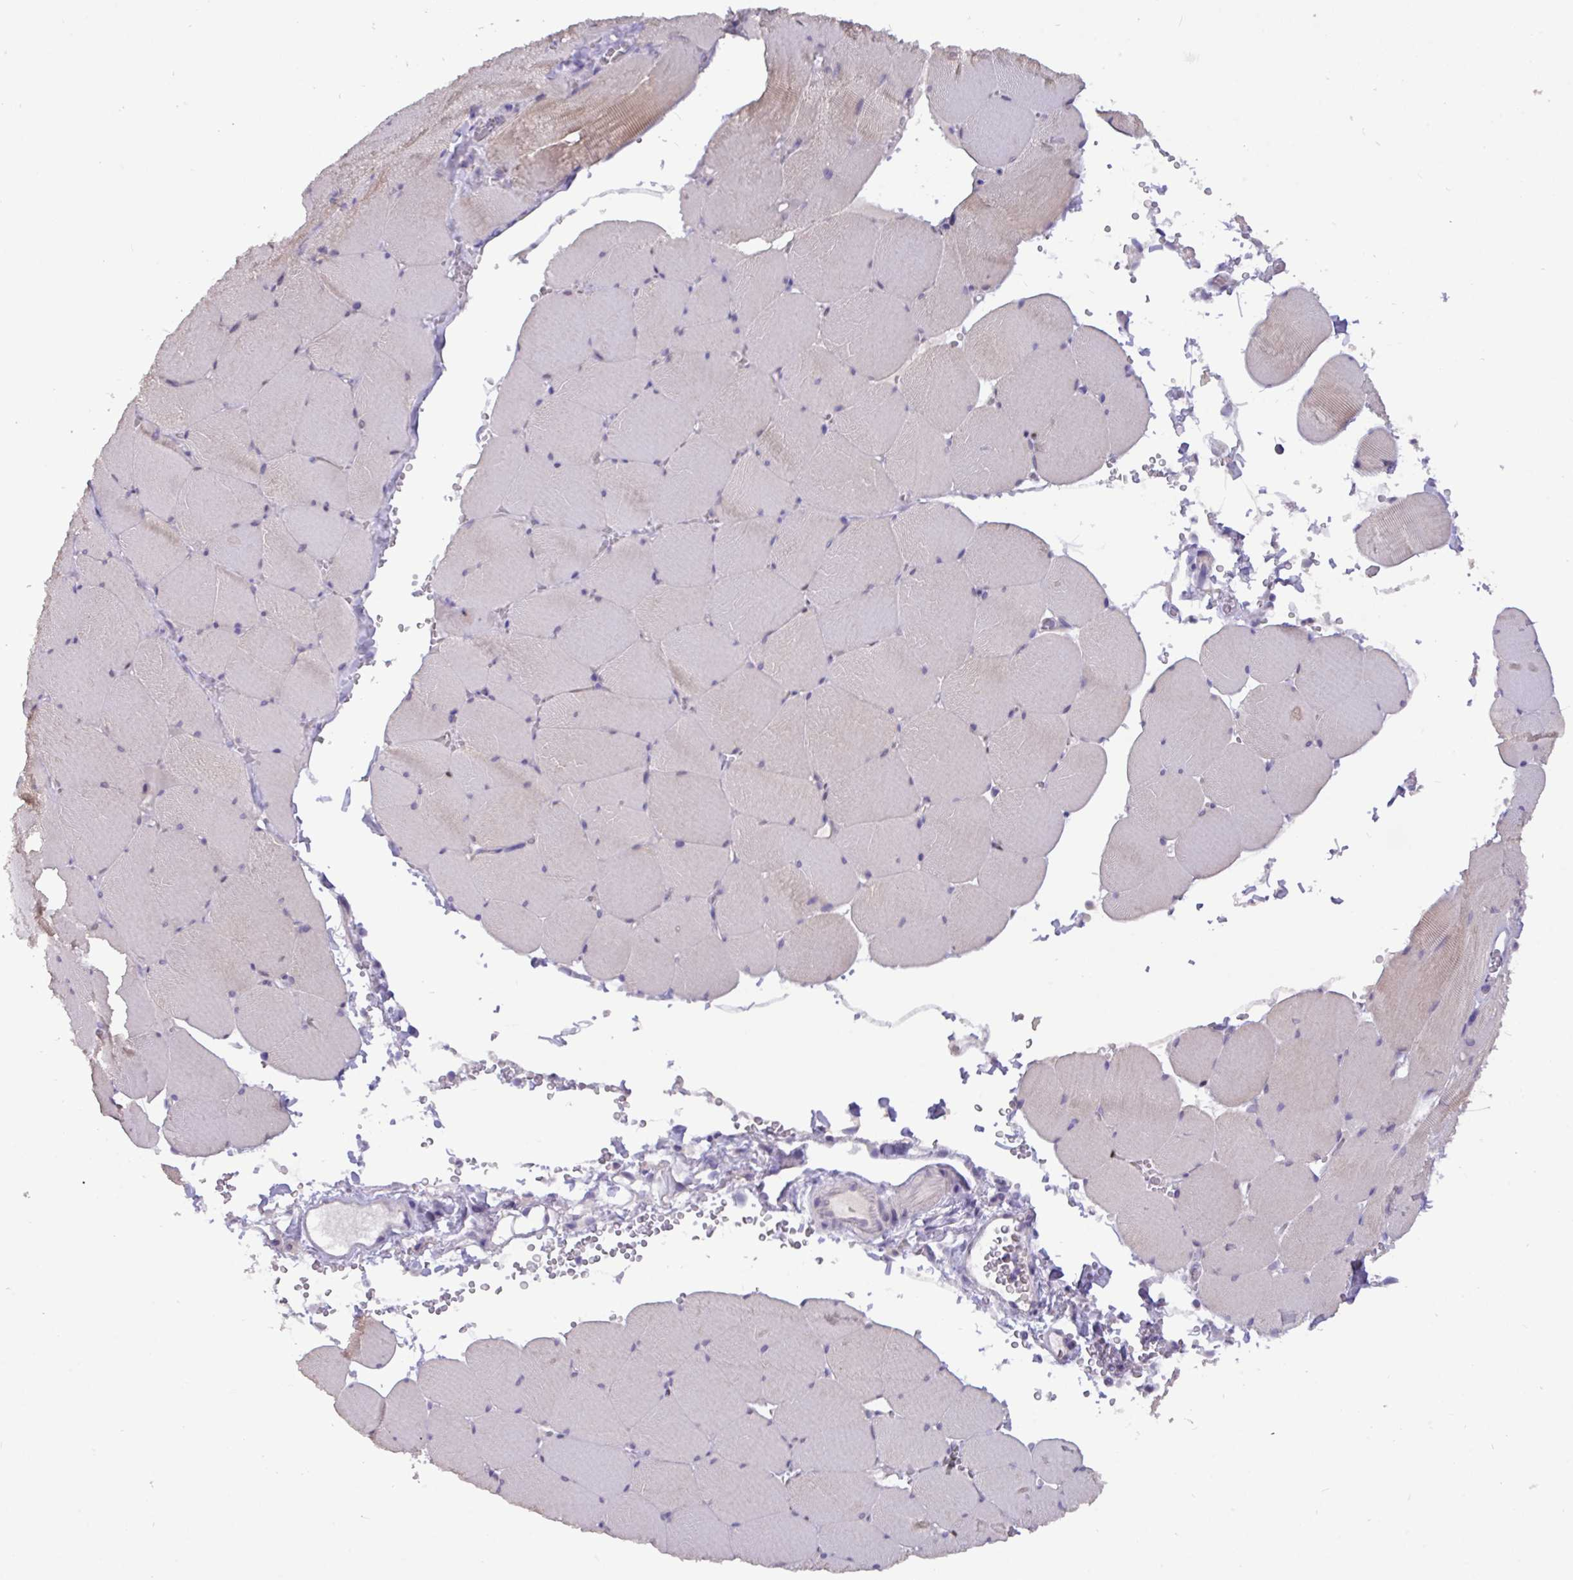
{"staining": {"intensity": "negative", "quantity": "none", "location": "none"}, "tissue": "skeletal muscle", "cell_type": "Myocytes", "image_type": "normal", "snomed": [{"axis": "morphology", "description": "Normal tissue, NOS"}, {"axis": "topography", "description": "Skeletal muscle"}, {"axis": "topography", "description": "Head-Neck"}], "caption": "An IHC image of unremarkable skeletal muscle is shown. There is no staining in myocytes of skeletal muscle.", "gene": "PAX8", "patient": {"sex": "male", "age": 66}}